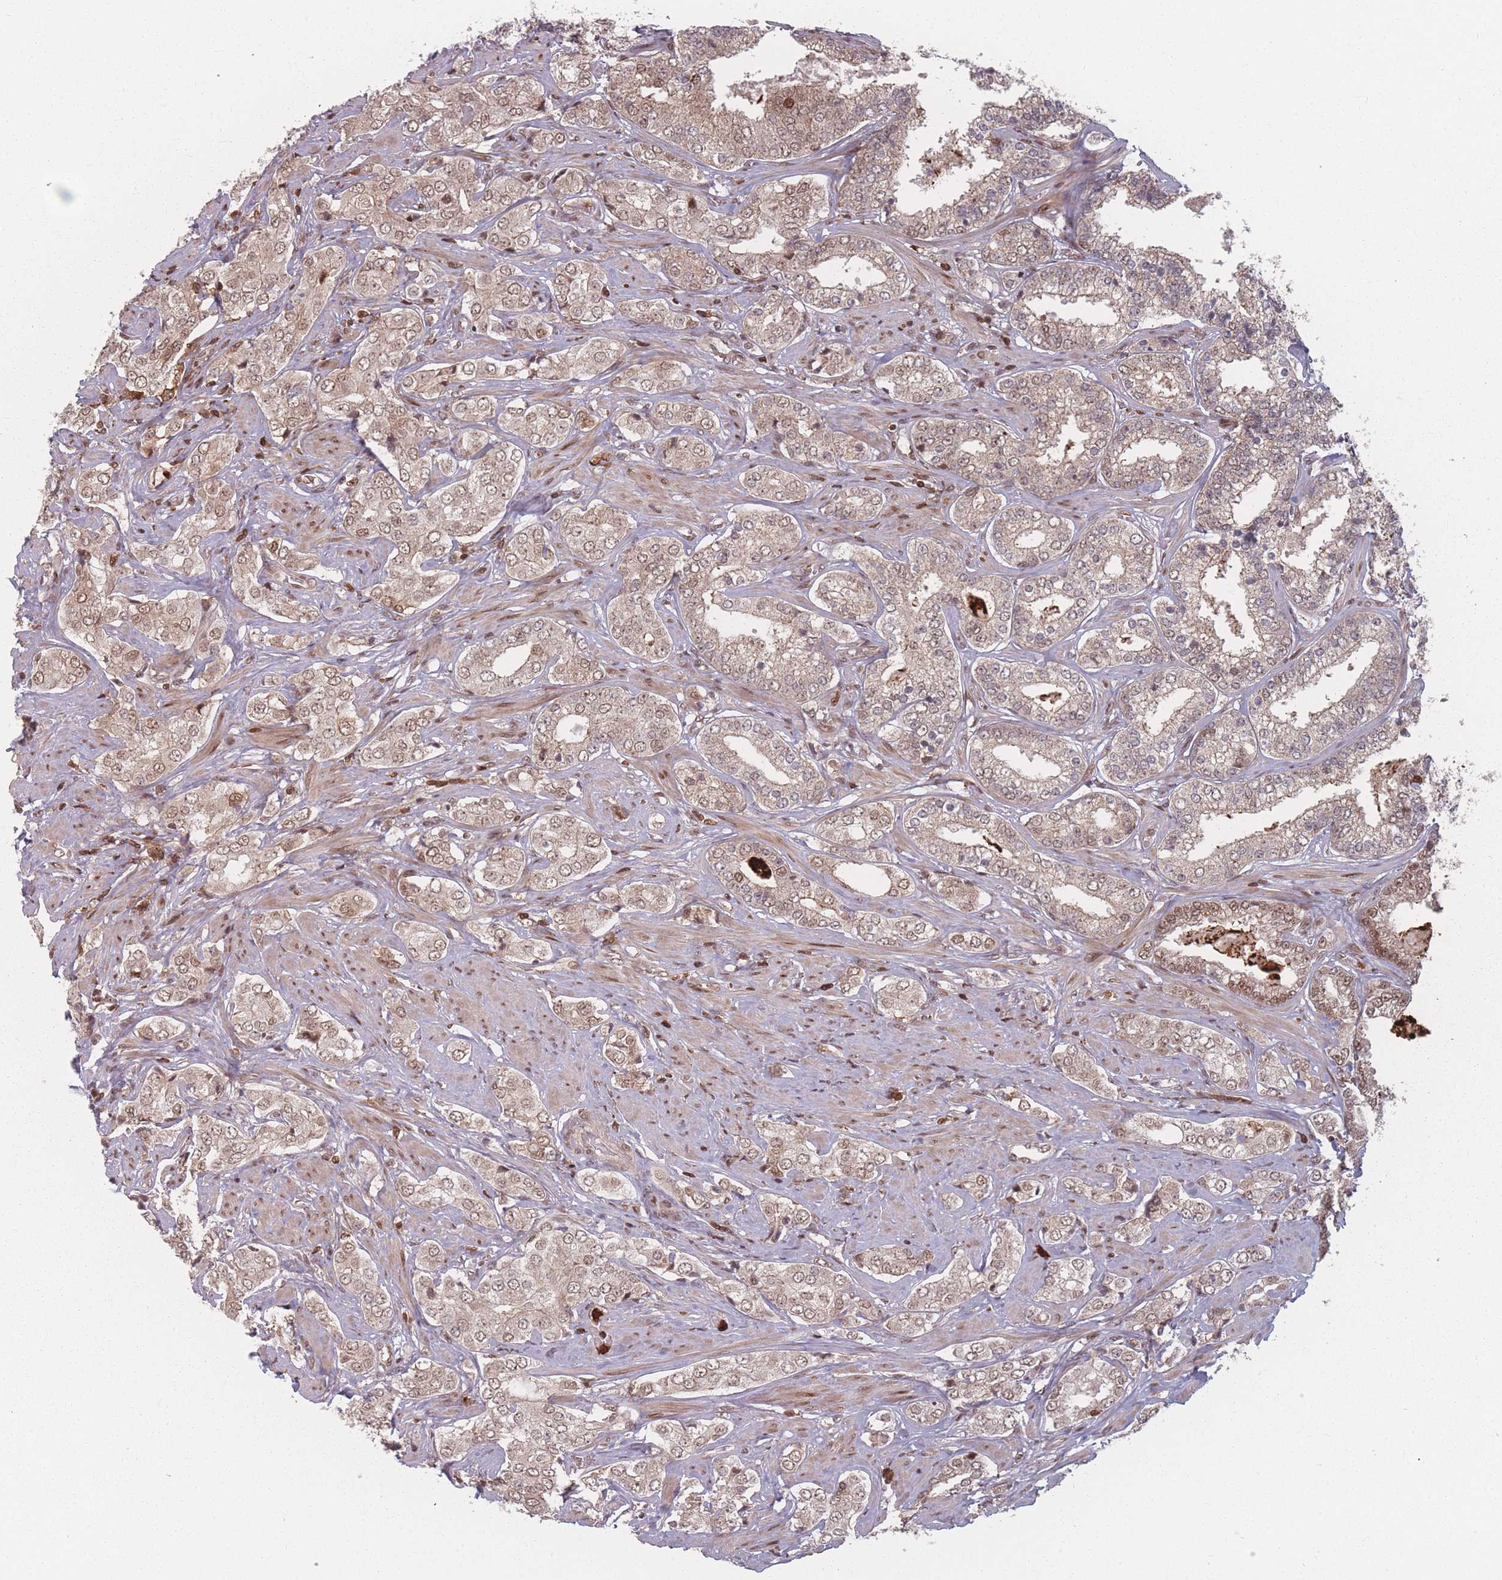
{"staining": {"intensity": "moderate", "quantity": ">75%", "location": "nuclear"}, "tissue": "prostate cancer", "cell_type": "Tumor cells", "image_type": "cancer", "snomed": [{"axis": "morphology", "description": "Adenocarcinoma, High grade"}, {"axis": "topography", "description": "Prostate"}], "caption": "A medium amount of moderate nuclear expression is appreciated in approximately >75% of tumor cells in prostate cancer tissue. (brown staining indicates protein expression, while blue staining denotes nuclei).", "gene": "WDR55", "patient": {"sex": "male", "age": 71}}